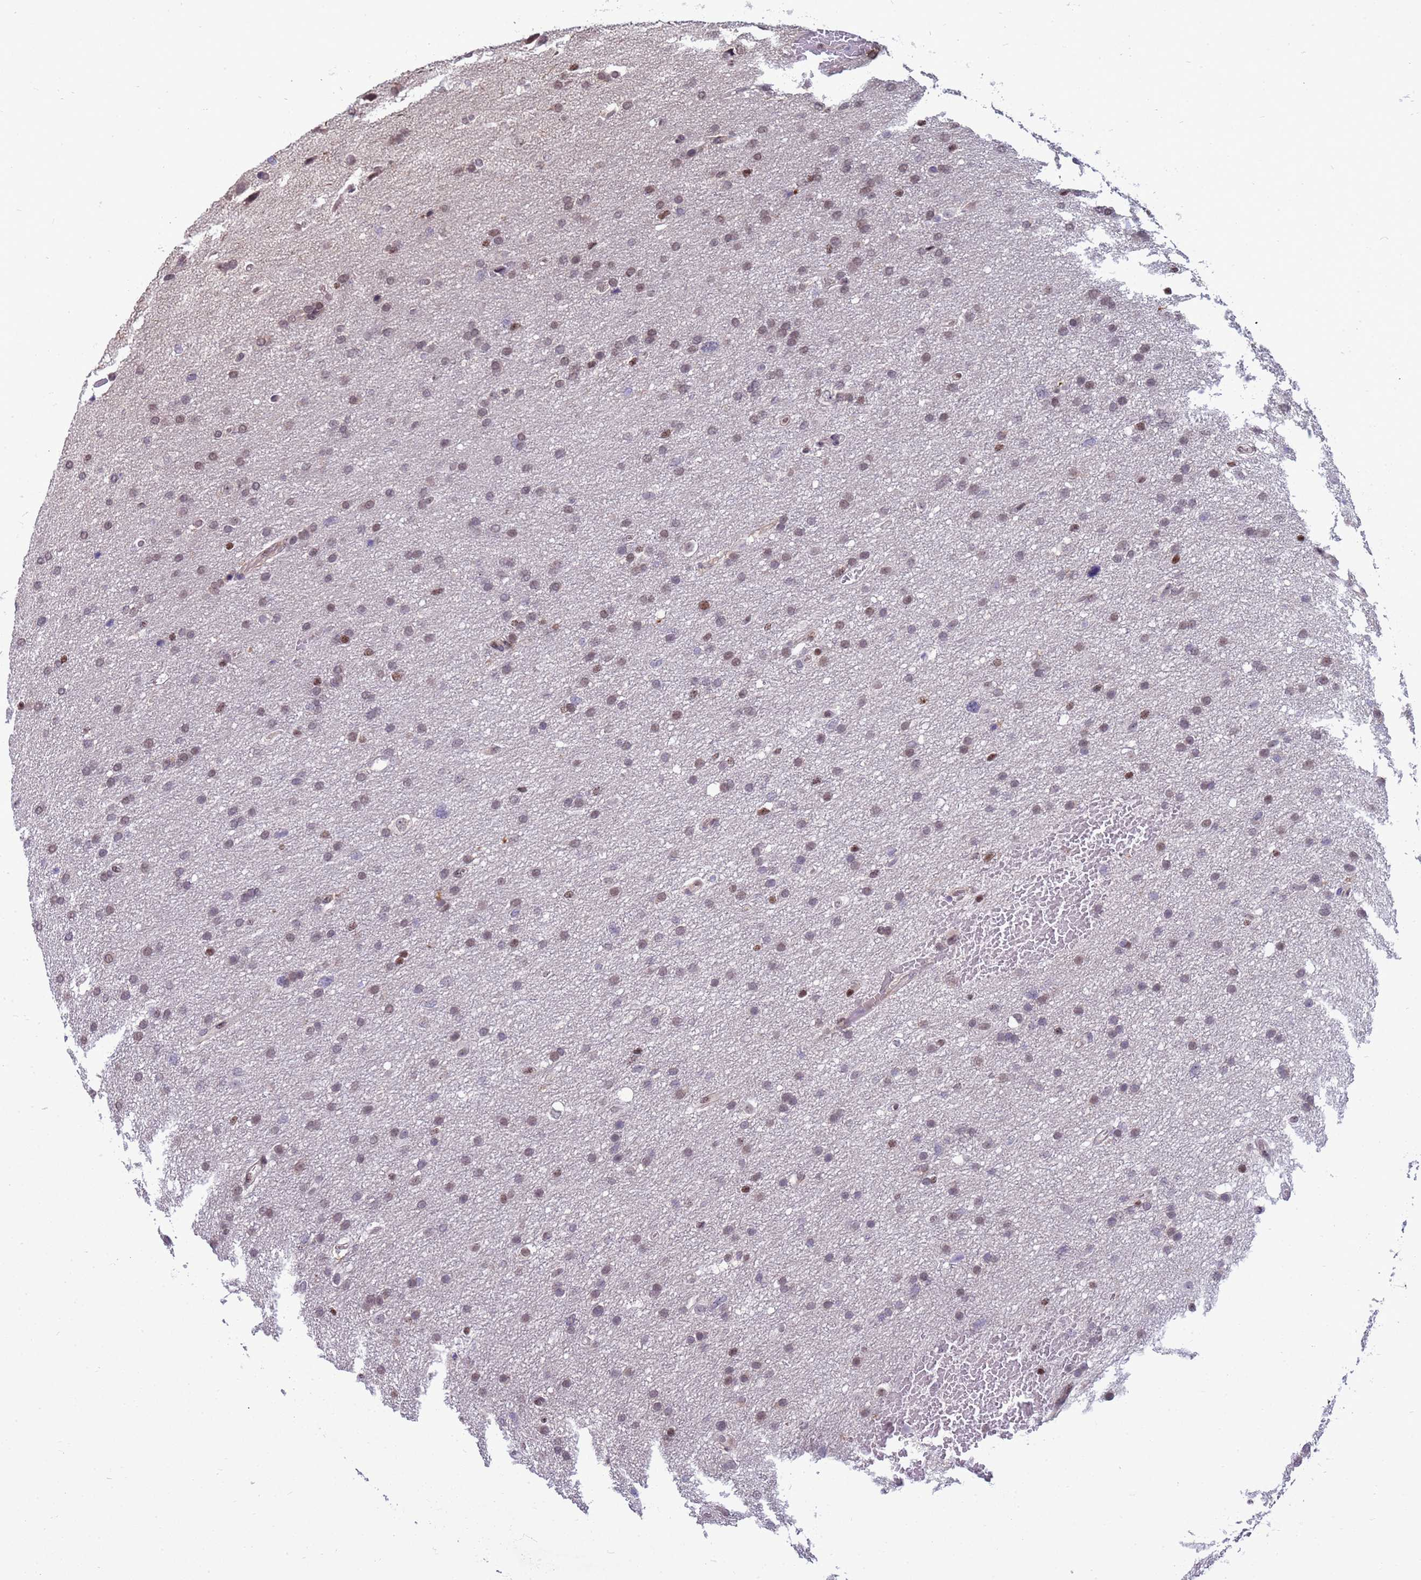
{"staining": {"intensity": "moderate", "quantity": "25%-75%", "location": "nuclear"}, "tissue": "glioma", "cell_type": "Tumor cells", "image_type": "cancer", "snomed": [{"axis": "morphology", "description": "Glioma, malignant, High grade"}, {"axis": "topography", "description": "Cerebral cortex"}], "caption": "Tumor cells demonstrate medium levels of moderate nuclear positivity in approximately 25%-75% of cells in high-grade glioma (malignant).", "gene": "NSL1", "patient": {"sex": "female", "age": 36}}